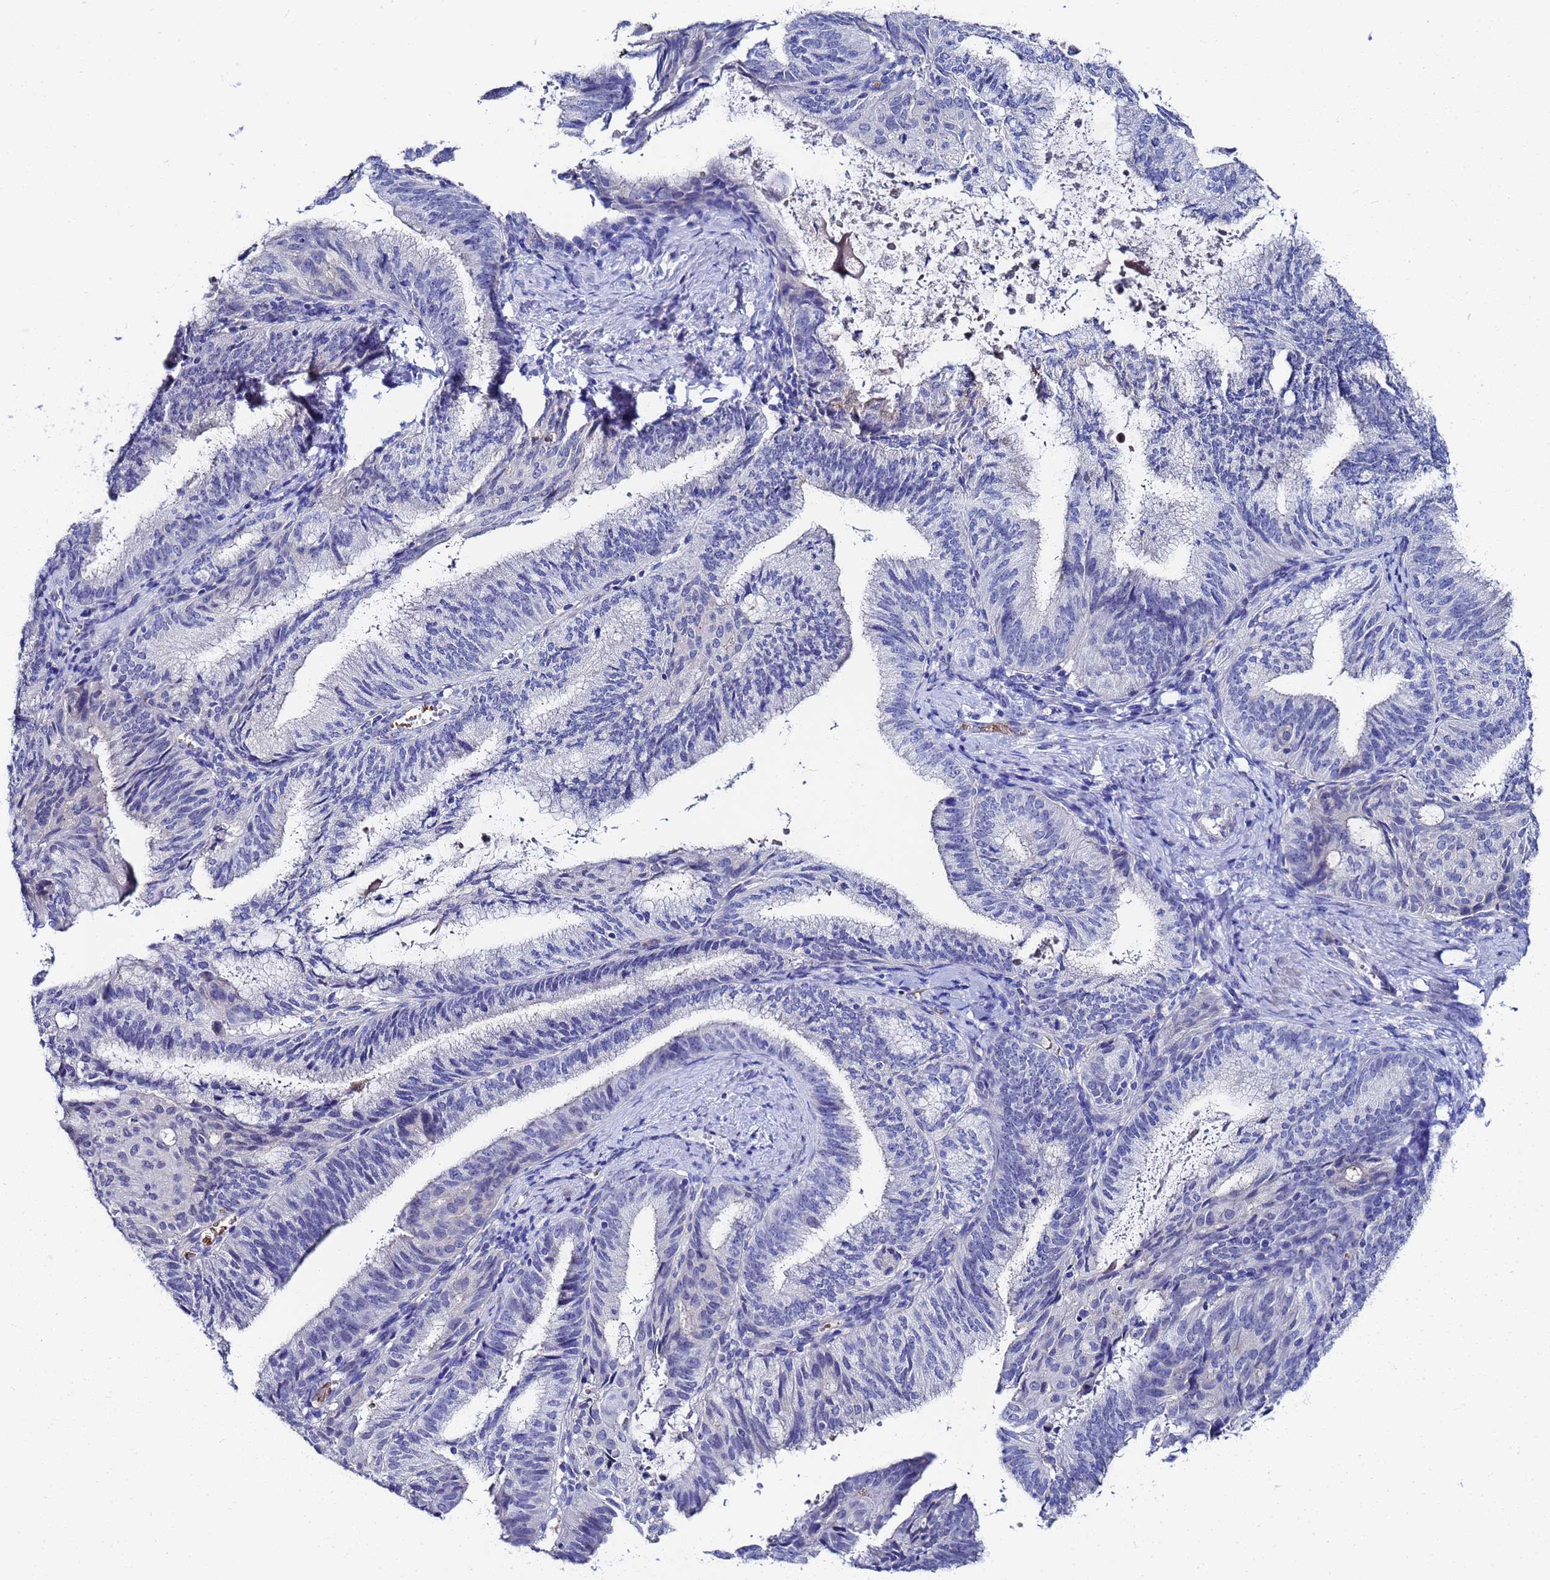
{"staining": {"intensity": "negative", "quantity": "none", "location": "none"}, "tissue": "endometrial cancer", "cell_type": "Tumor cells", "image_type": "cancer", "snomed": [{"axis": "morphology", "description": "Adenocarcinoma, NOS"}, {"axis": "topography", "description": "Endometrium"}], "caption": "Tumor cells are negative for brown protein staining in endometrial adenocarcinoma. Nuclei are stained in blue.", "gene": "ZNF26", "patient": {"sex": "female", "age": 49}}